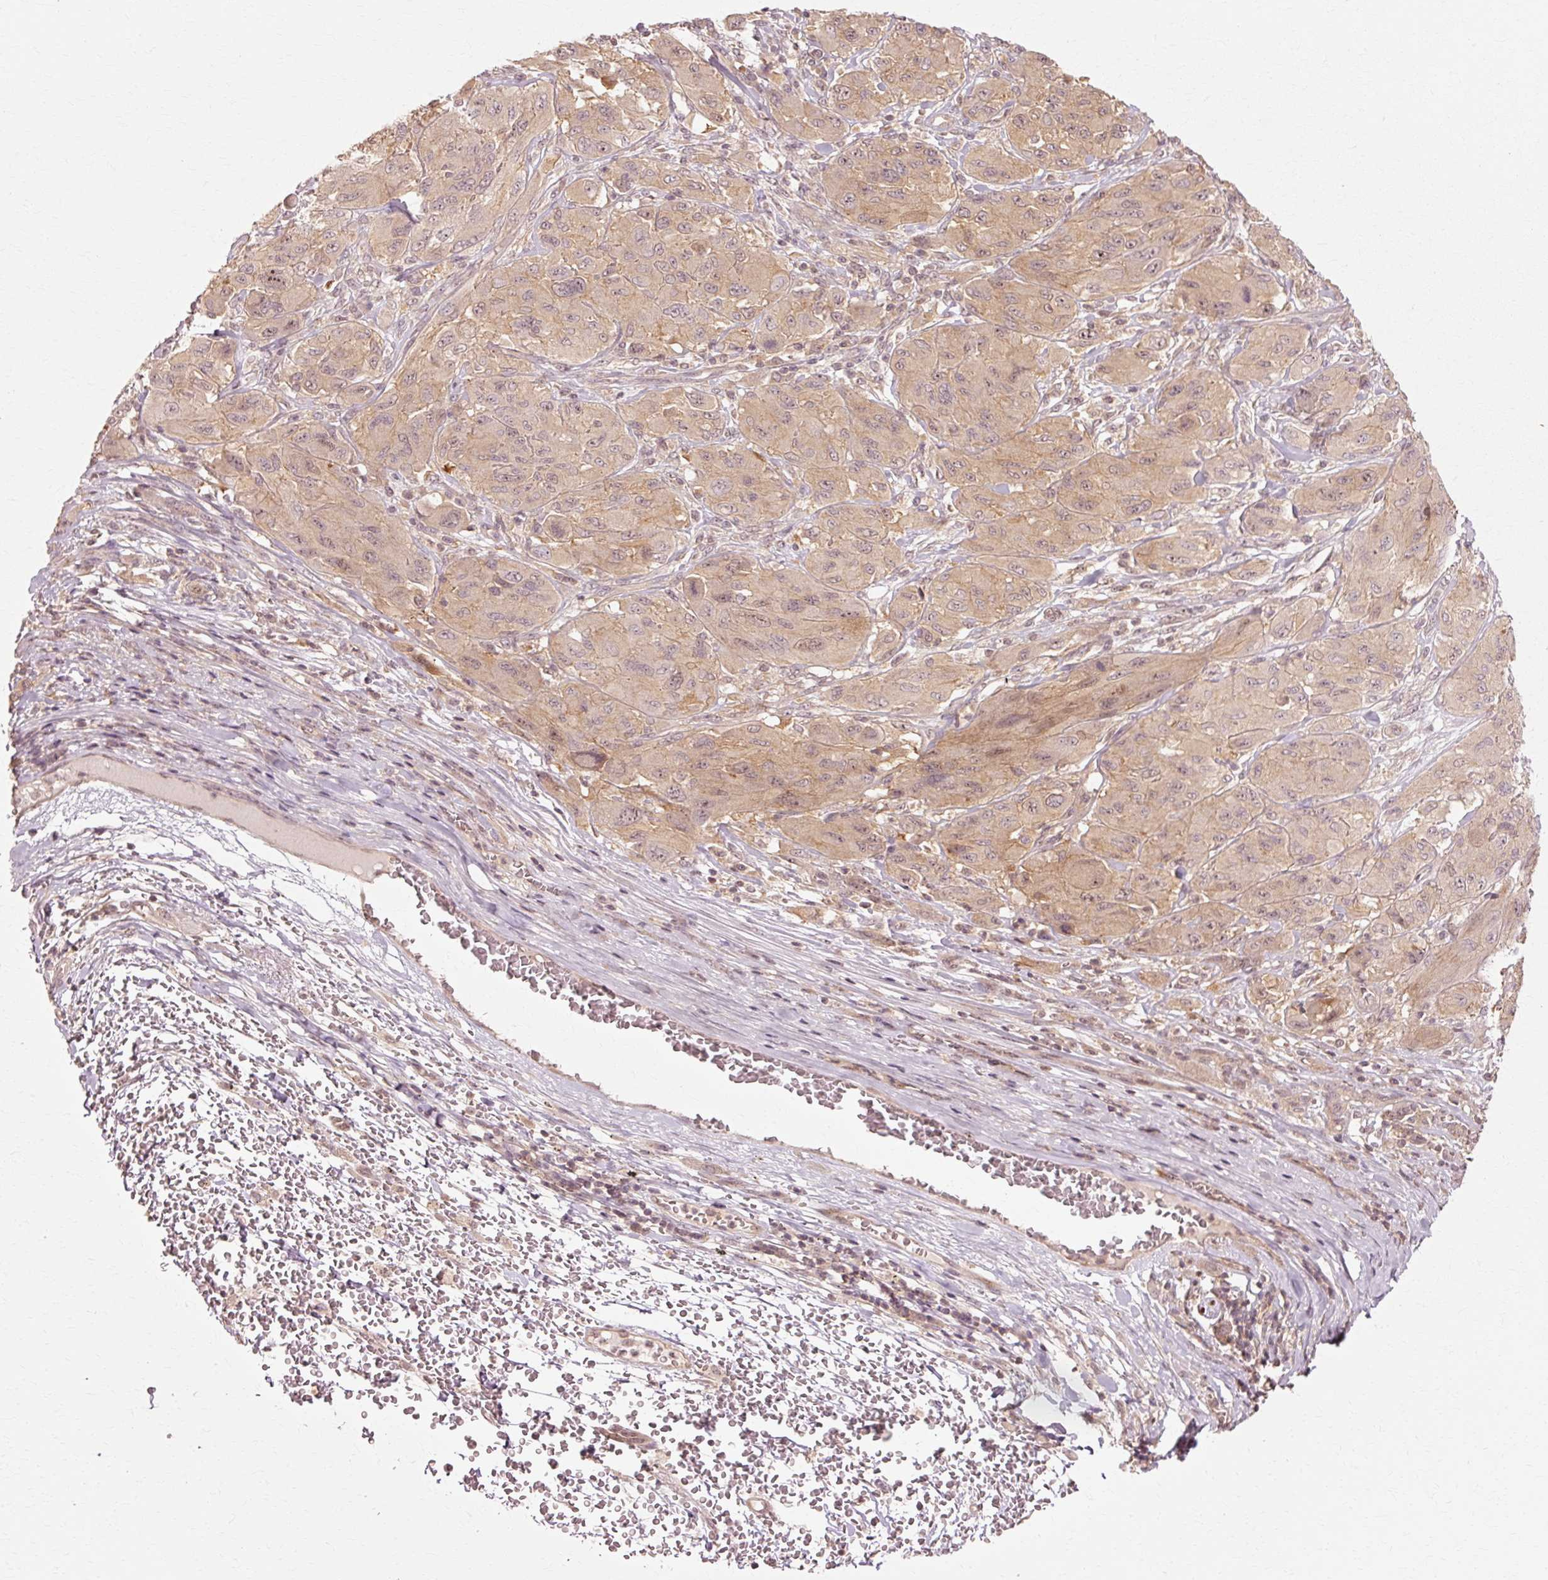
{"staining": {"intensity": "weak", "quantity": ">75%", "location": "cytoplasmic/membranous"}, "tissue": "melanoma", "cell_type": "Tumor cells", "image_type": "cancer", "snomed": [{"axis": "morphology", "description": "Malignant melanoma, NOS"}, {"axis": "topography", "description": "Skin"}], "caption": "Malignant melanoma stained with a protein marker exhibits weak staining in tumor cells.", "gene": "RGPD5", "patient": {"sex": "female", "age": 91}}